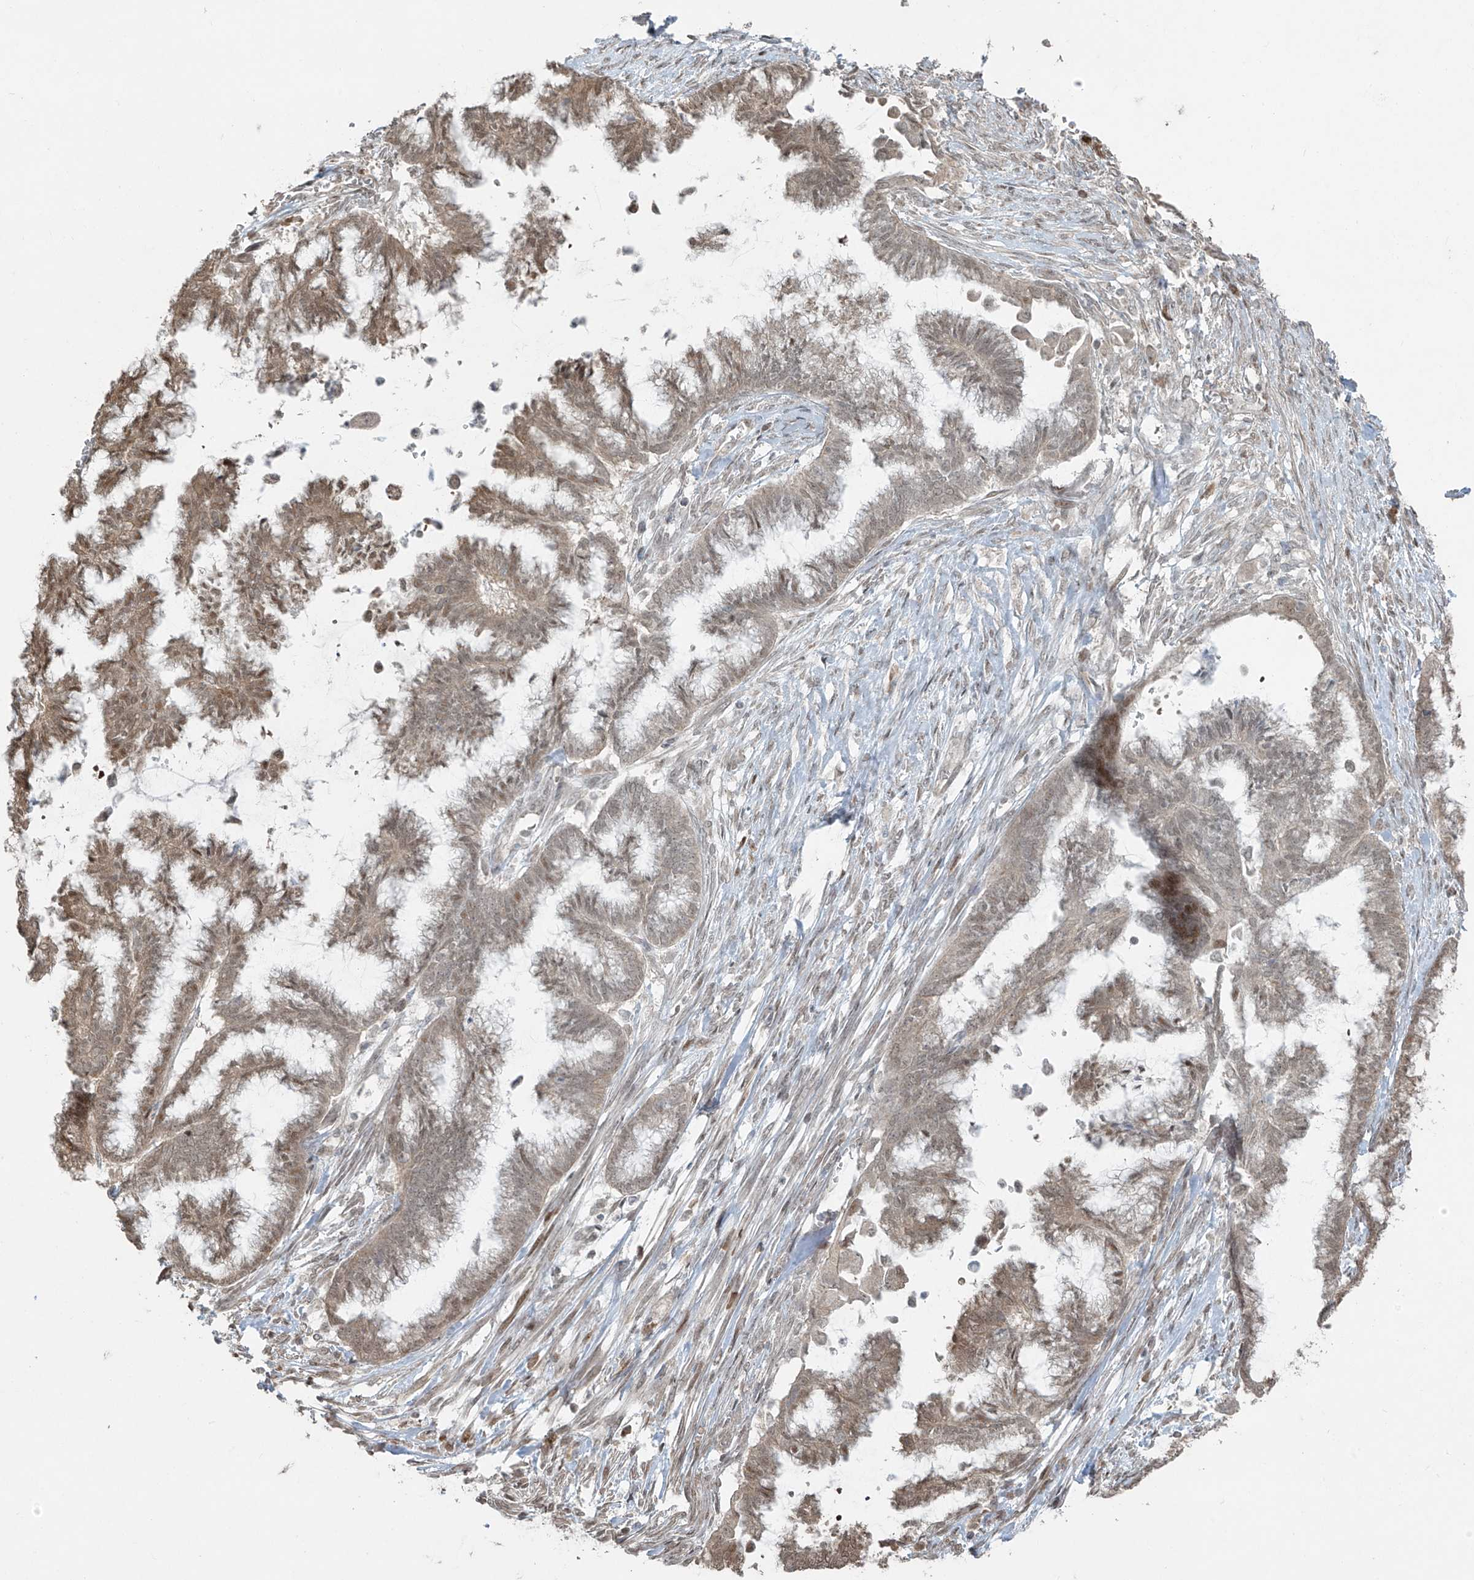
{"staining": {"intensity": "moderate", "quantity": "25%-75%", "location": "cytoplasmic/membranous,nuclear"}, "tissue": "endometrial cancer", "cell_type": "Tumor cells", "image_type": "cancer", "snomed": [{"axis": "morphology", "description": "Adenocarcinoma, NOS"}, {"axis": "topography", "description": "Endometrium"}], "caption": "Endometrial cancer (adenocarcinoma) tissue reveals moderate cytoplasmic/membranous and nuclear expression in approximately 25%-75% of tumor cells (DAB (3,3'-diaminobenzidine) IHC with brightfield microscopy, high magnification).", "gene": "TTC22", "patient": {"sex": "female", "age": 86}}